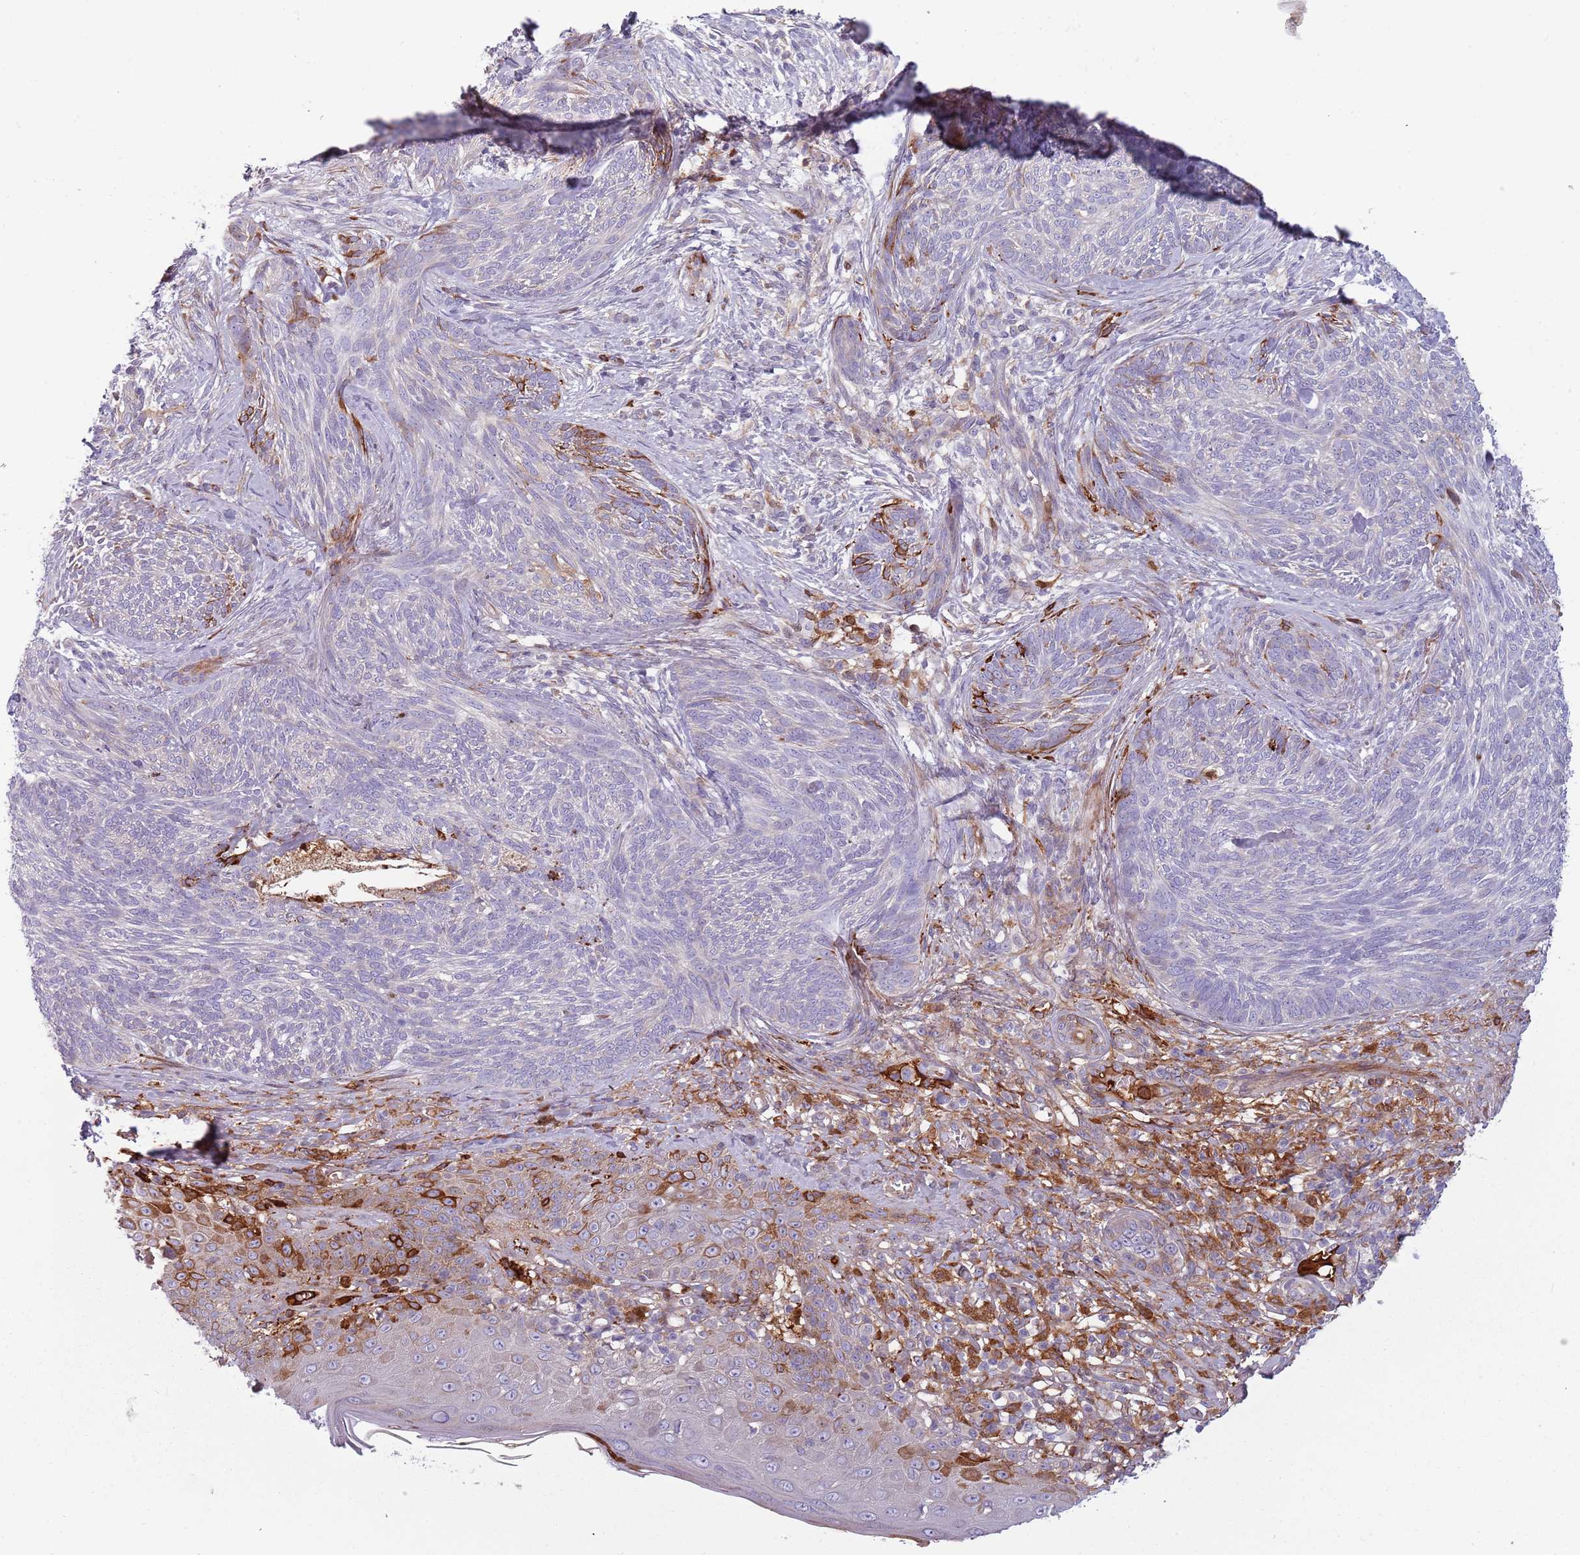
{"staining": {"intensity": "strong", "quantity": "<25%", "location": "cytoplasmic/membranous"}, "tissue": "skin cancer", "cell_type": "Tumor cells", "image_type": "cancer", "snomed": [{"axis": "morphology", "description": "Basal cell carcinoma"}, {"axis": "topography", "description": "Skin"}], "caption": "Basal cell carcinoma (skin) stained with immunohistochemistry (IHC) reveals strong cytoplasmic/membranous staining in approximately <25% of tumor cells.", "gene": "NADK", "patient": {"sex": "male", "age": 73}}